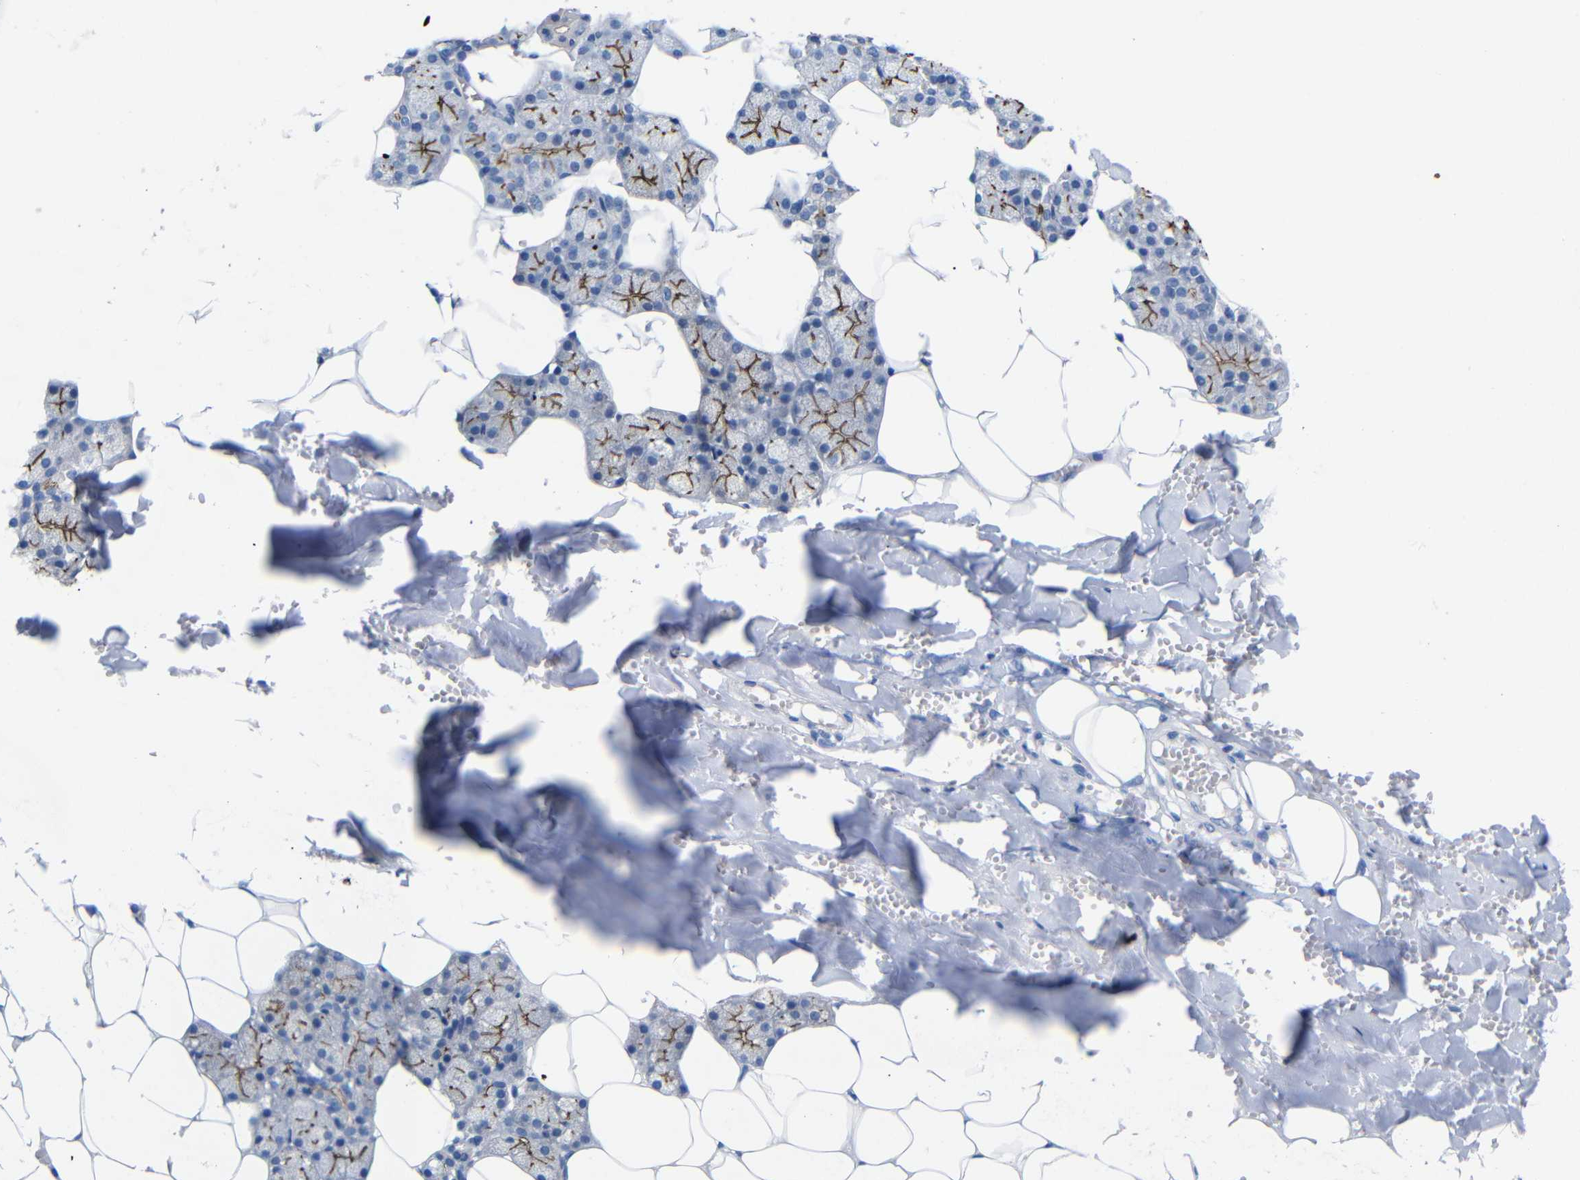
{"staining": {"intensity": "strong", "quantity": "25%-75%", "location": "cytoplasmic/membranous"}, "tissue": "salivary gland", "cell_type": "Glandular cells", "image_type": "normal", "snomed": [{"axis": "morphology", "description": "Normal tissue, NOS"}, {"axis": "topography", "description": "Salivary gland"}], "caption": "About 25%-75% of glandular cells in benign salivary gland exhibit strong cytoplasmic/membranous protein staining as visualized by brown immunohistochemical staining.", "gene": "CGNL1", "patient": {"sex": "male", "age": 62}}